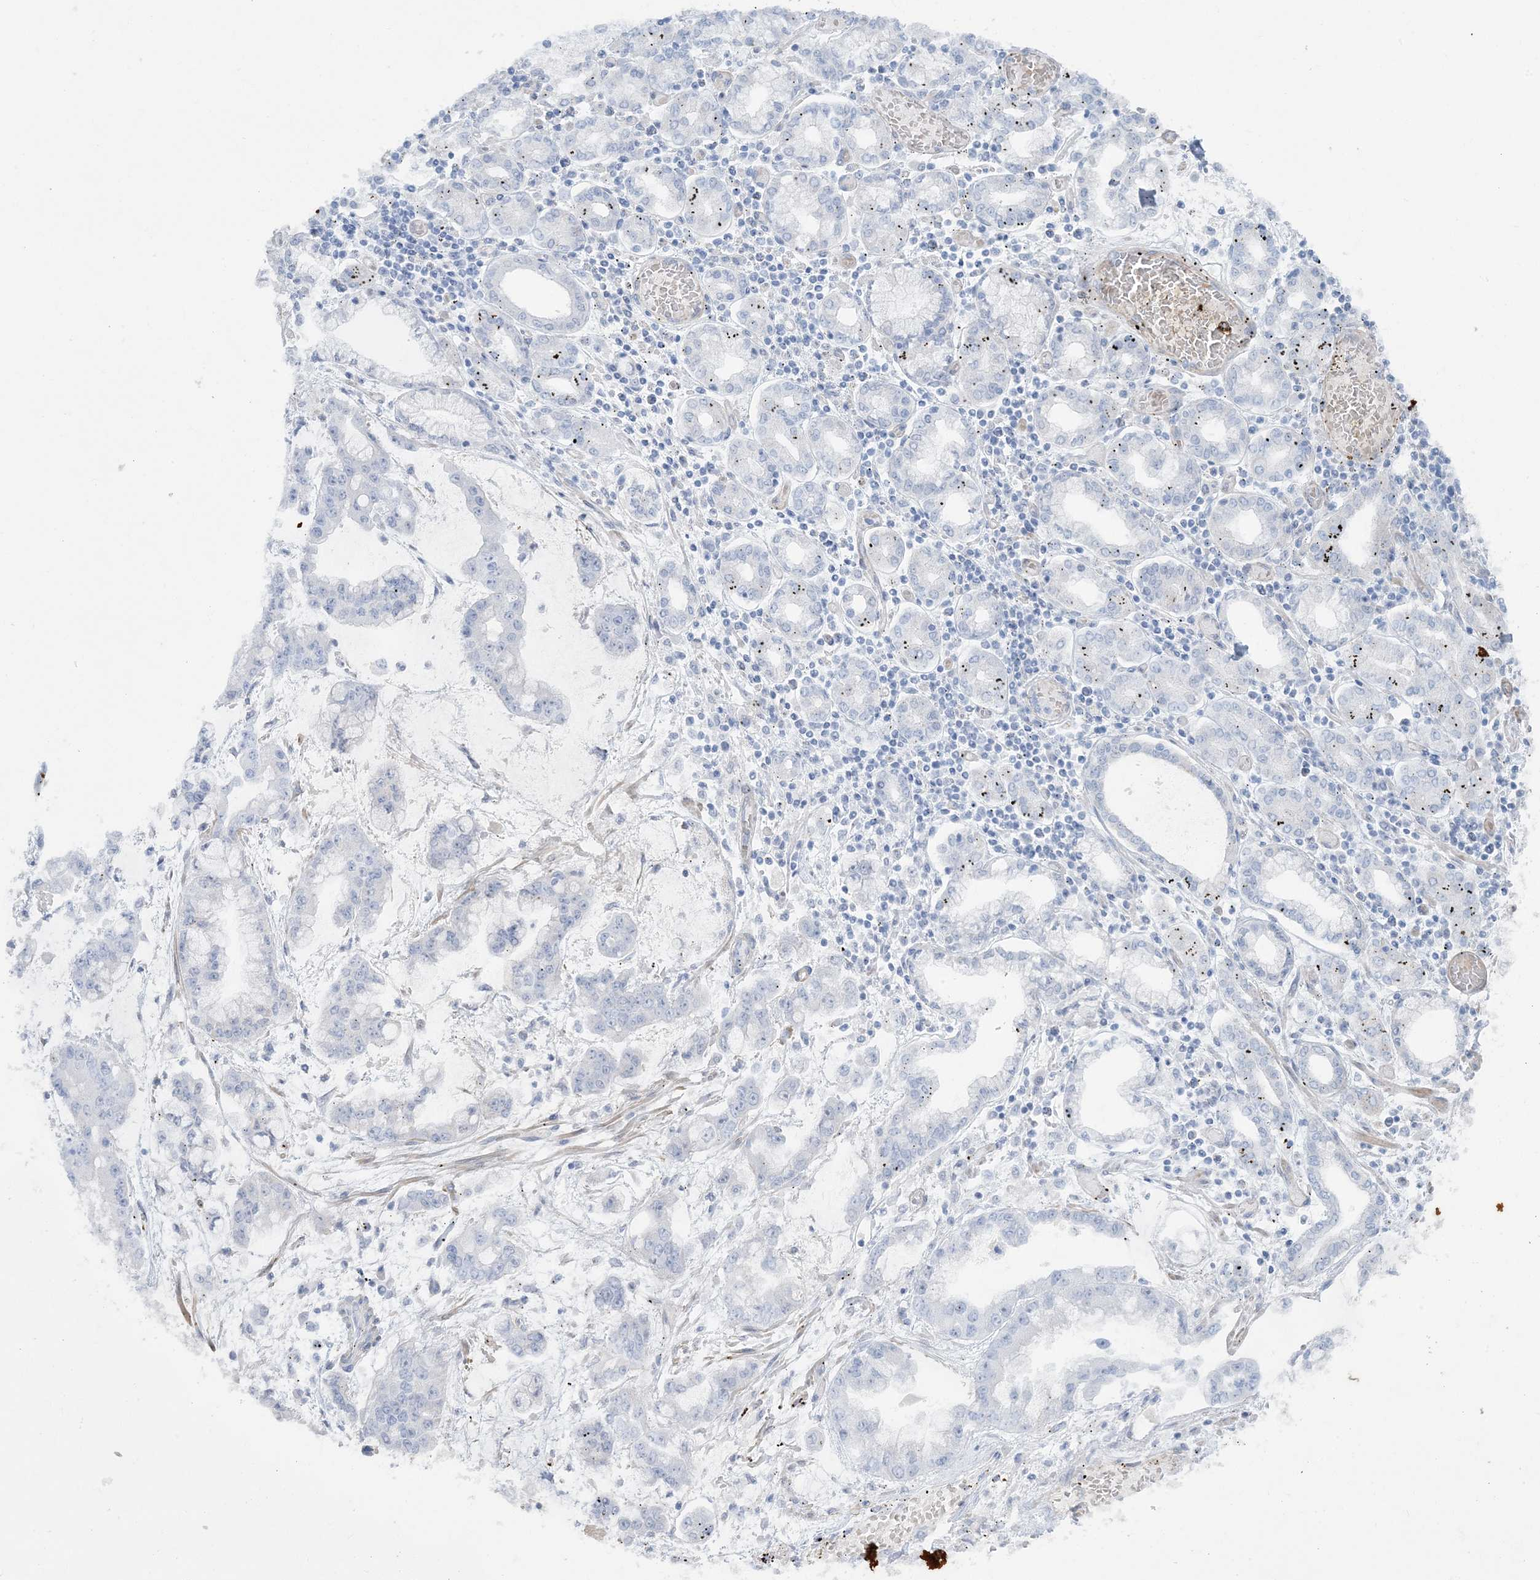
{"staining": {"intensity": "negative", "quantity": "none", "location": "none"}, "tissue": "stomach cancer", "cell_type": "Tumor cells", "image_type": "cancer", "snomed": [{"axis": "morphology", "description": "Normal tissue, NOS"}, {"axis": "morphology", "description": "Adenocarcinoma, NOS"}, {"axis": "topography", "description": "Stomach, upper"}, {"axis": "topography", "description": "Stomach"}], "caption": "A high-resolution image shows immunohistochemistry (IHC) staining of adenocarcinoma (stomach), which exhibits no significant expression in tumor cells.", "gene": "AGXT", "patient": {"sex": "male", "age": 76}}